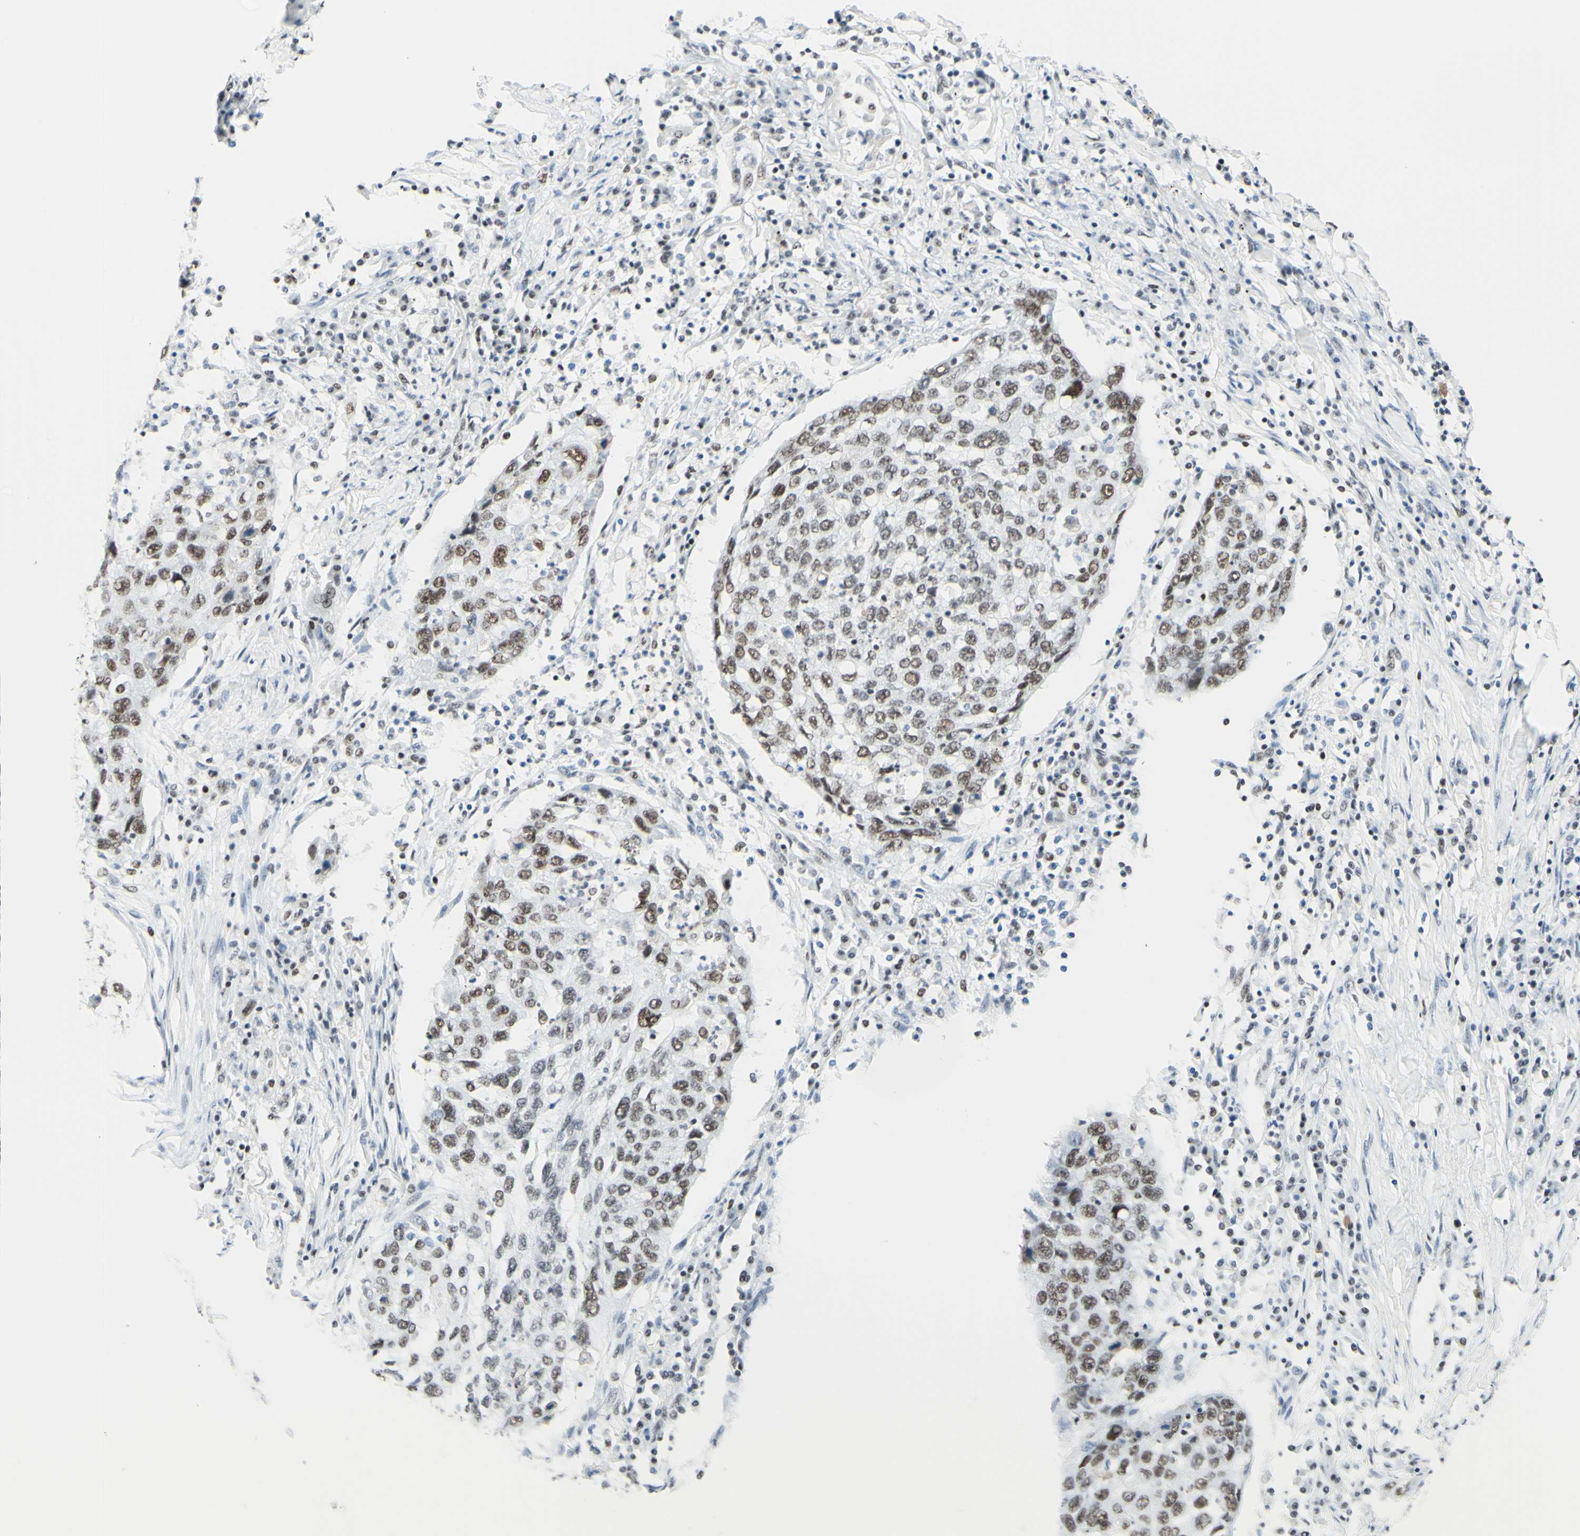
{"staining": {"intensity": "weak", "quantity": "<25%", "location": "nuclear"}, "tissue": "lung cancer", "cell_type": "Tumor cells", "image_type": "cancer", "snomed": [{"axis": "morphology", "description": "Squamous cell carcinoma, NOS"}, {"axis": "topography", "description": "Lung"}], "caption": "IHC of human squamous cell carcinoma (lung) shows no positivity in tumor cells. The staining was performed using DAB to visualize the protein expression in brown, while the nuclei were stained in blue with hematoxylin (Magnification: 20x).", "gene": "WTAP", "patient": {"sex": "female", "age": 63}}